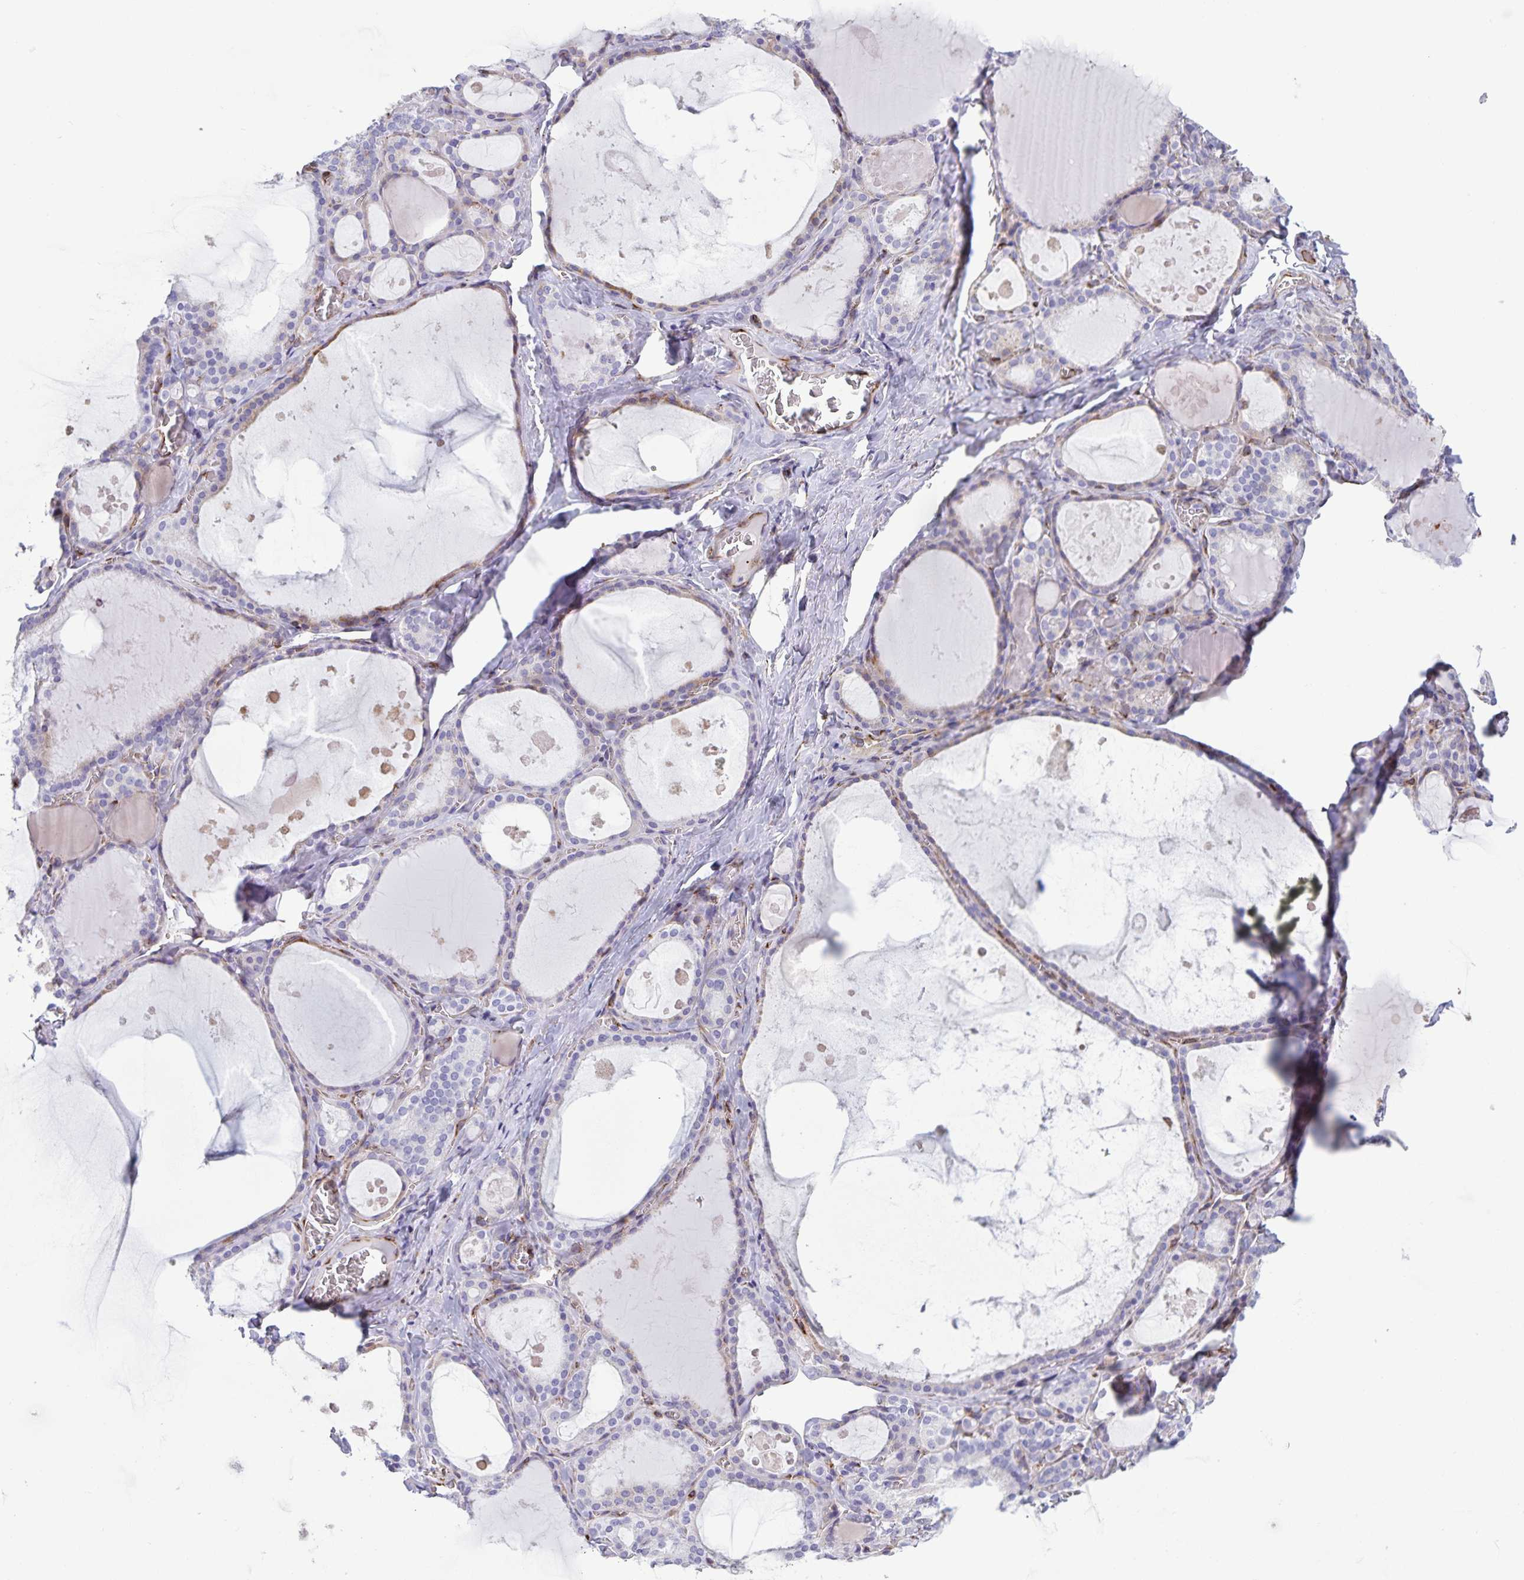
{"staining": {"intensity": "weak", "quantity": "<25%", "location": "cytoplasmic/membranous"}, "tissue": "thyroid gland", "cell_type": "Glandular cells", "image_type": "normal", "snomed": [{"axis": "morphology", "description": "Normal tissue, NOS"}, {"axis": "topography", "description": "Thyroid gland"}], "caption": "Immunohistochemical staining of normal human thyroid gland reveals no significant positivity in glandular cells. (DAB (3,3'-diaminobenzidine) immunohistochemistry (IHC), high magnification).", "gene": "RCN1", "patient": {"sex": "male", "age": 56}}